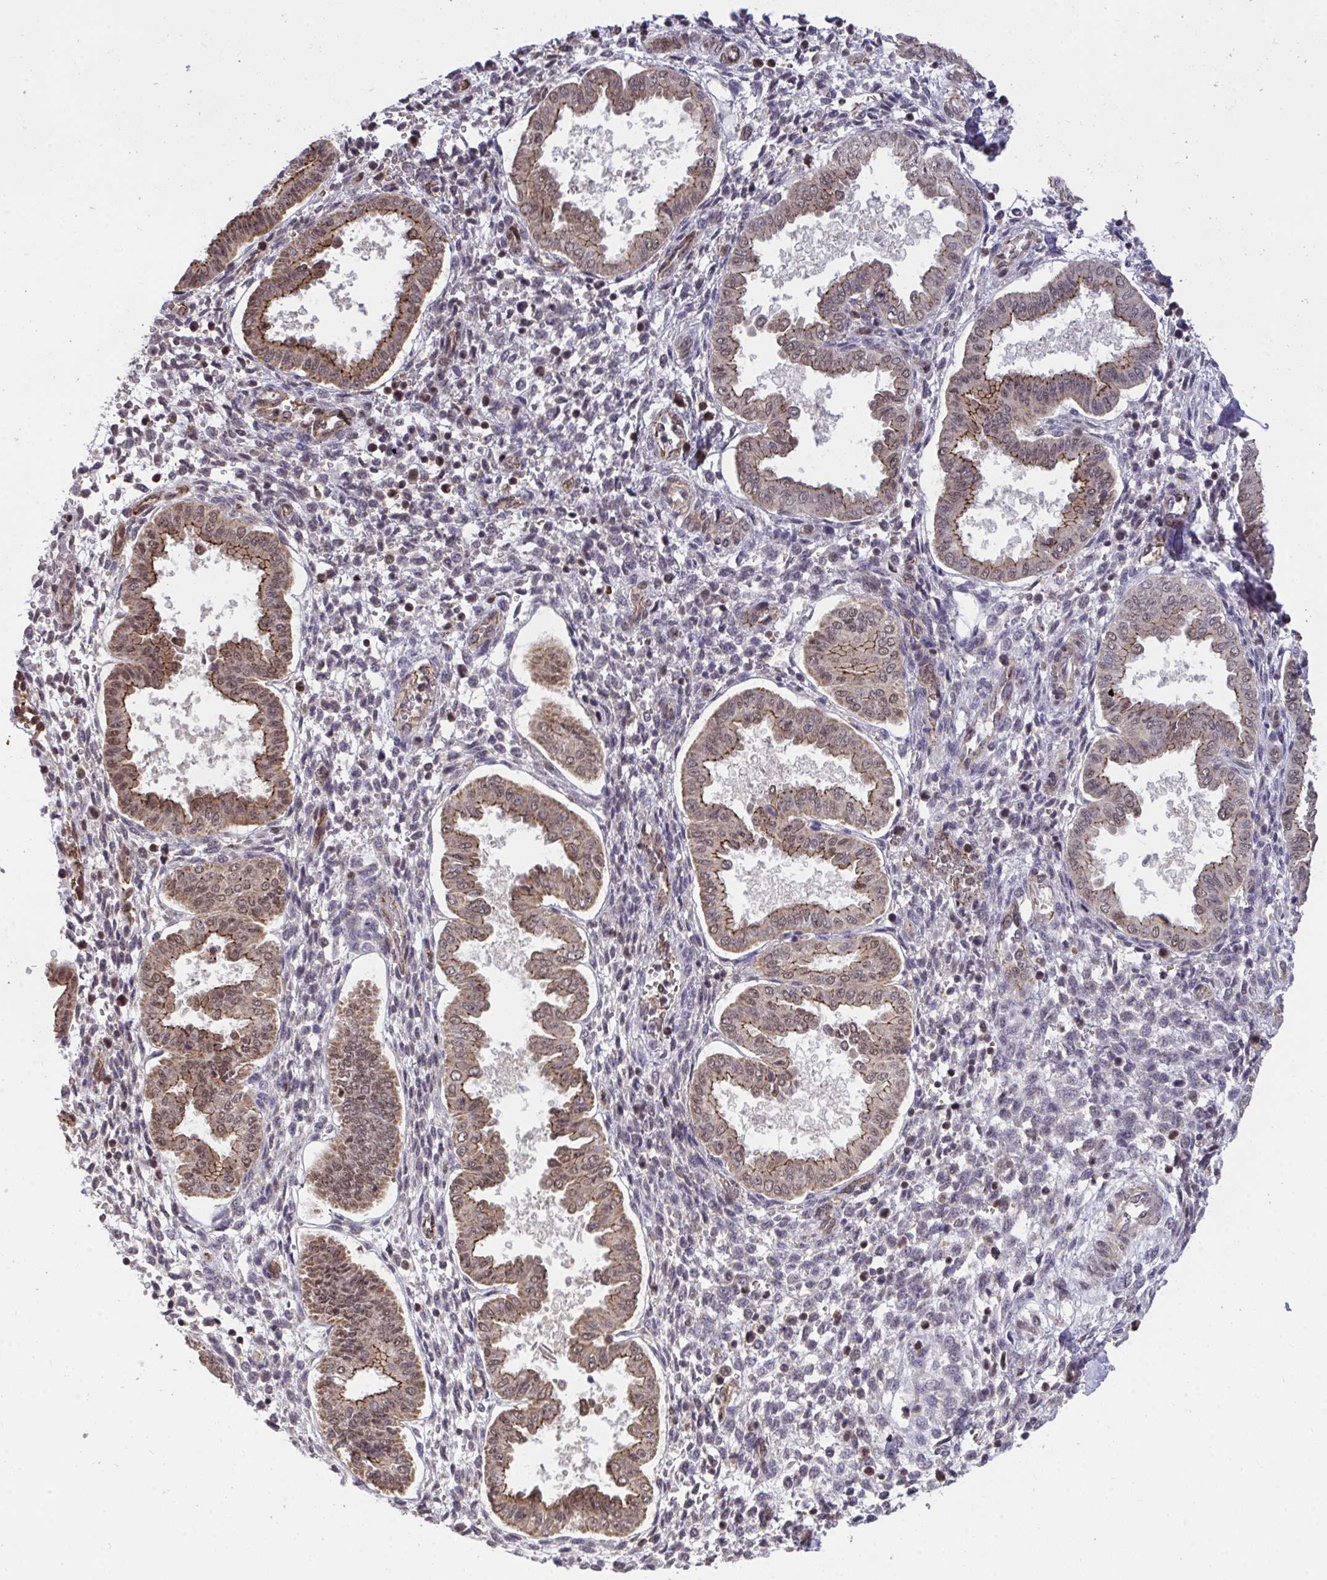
{"staining": {"intensity": "negative", "quantity": "none", "location": "none"}, "tissue": "endometrium", "cell_type": "Cells in endometrial stroma", "image_type": "normal", "snomed": [{"axis": "morphology", "description": "Normal tissue, NOS"}, {"axis": "topography", "description": "Endometrium"}], "caption": "The IHC histopathology image has no significant expression in cells in endometrial stroma of endometrium. (DAB (3,3'-diaminobenzidine) IHC, high magnification).", "gene": "PPP1CA", "patient": {"sex": "female", "age": 24}}